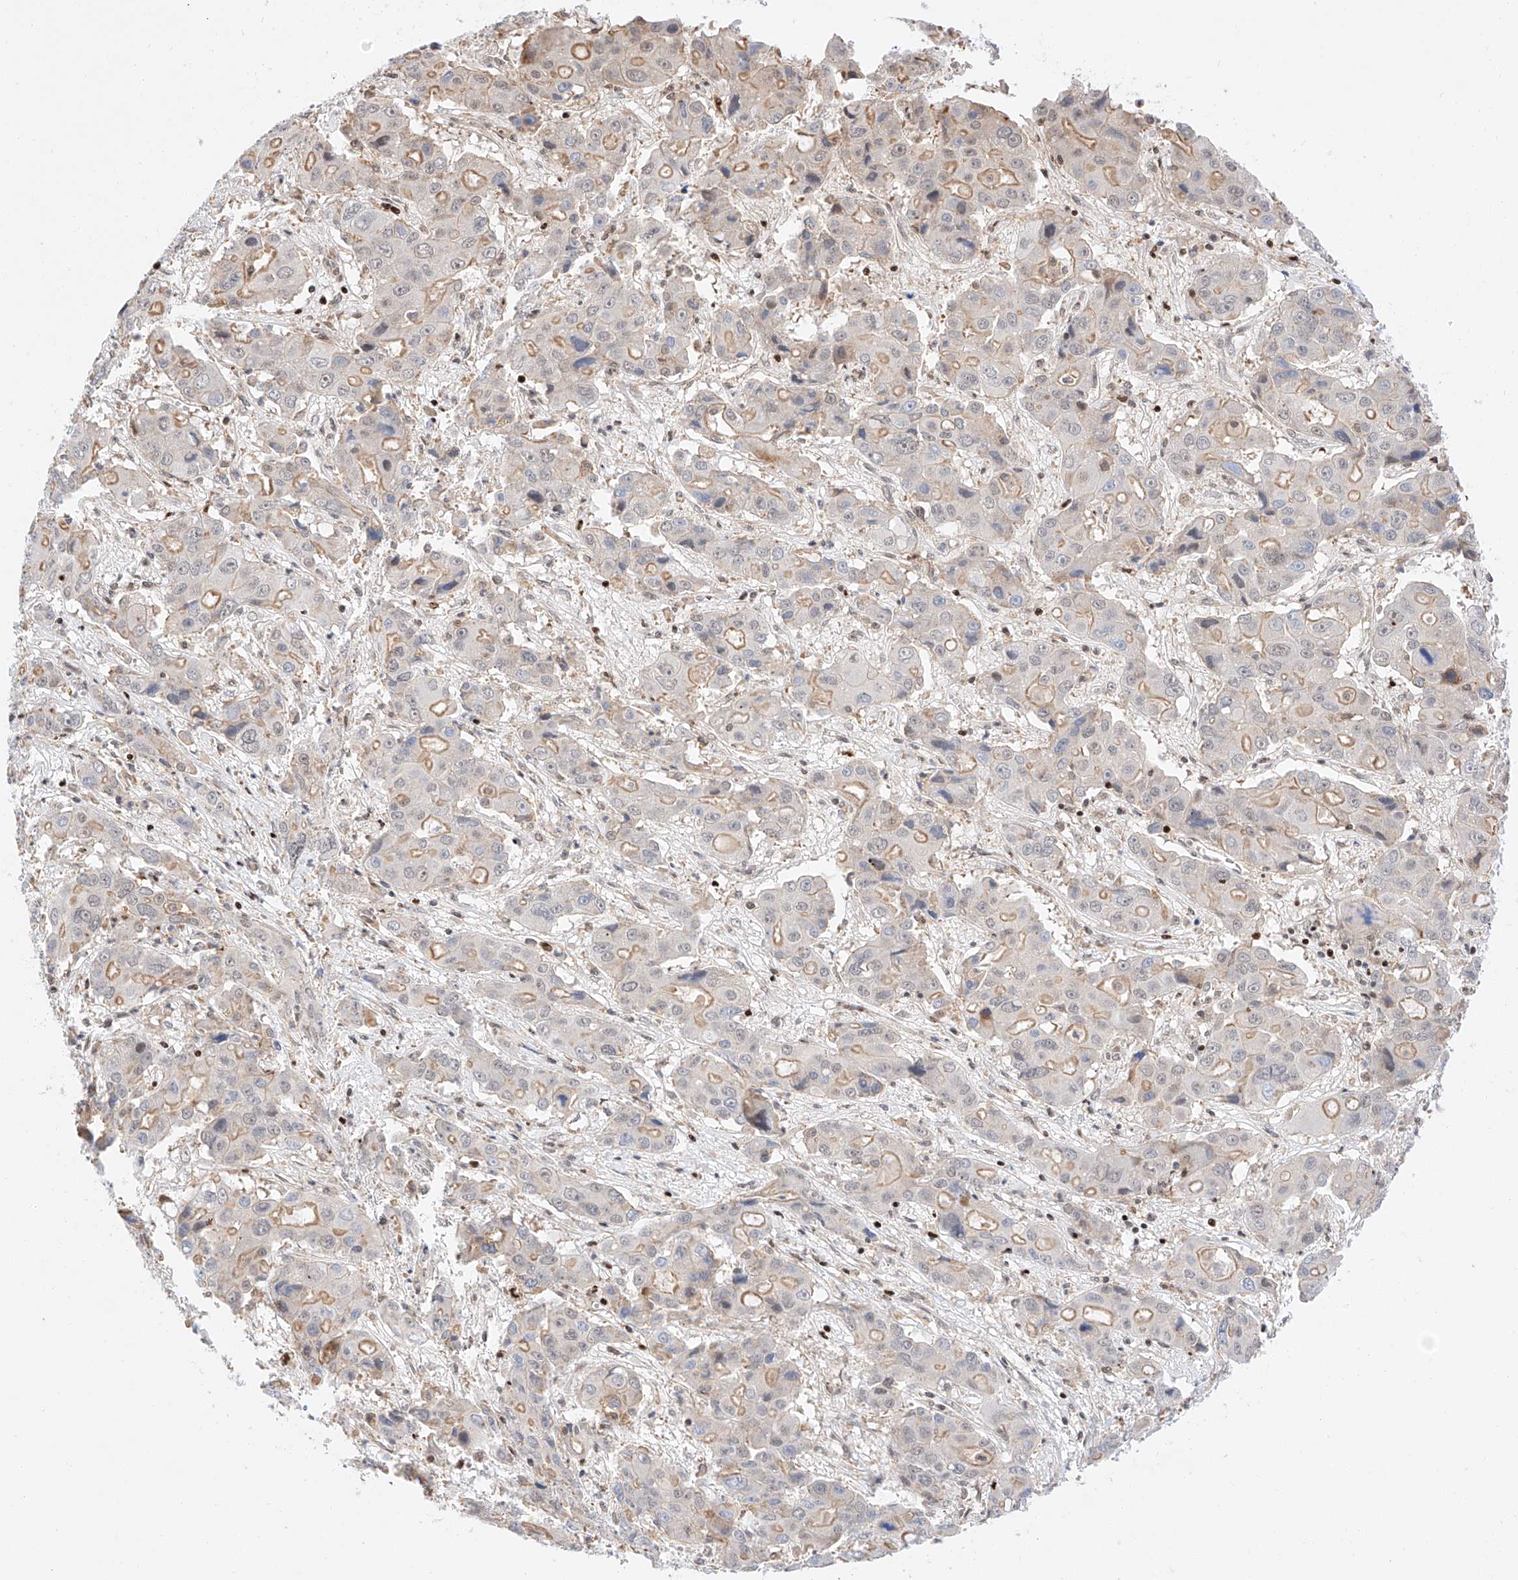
{"staining": {"intensity": "moderate", "quantity": "<25%", "location": "cytoplasmic/membranous"}, "tissue": "liver cancer", "cell_type": "Tumor cells", "image_type": "cancer", "snomed": [{"axis": "morphology", "description": "Cholangiocarcinoma"}, {"axis": "topography", "description": "Liver"}], "caption": "IHC histopathology image of neoplastic tissue: human liver cancer (cholangiocarcinoma) stained using IHC demonstrates low levels of moderate protein expression localized specifically in the cytoplasmic/membranous of tumor cells, appearing as a cytoplasmic/membranous brown color.", "gene": "HDAC9", "patient": {"sex": "male", "age": 67}}